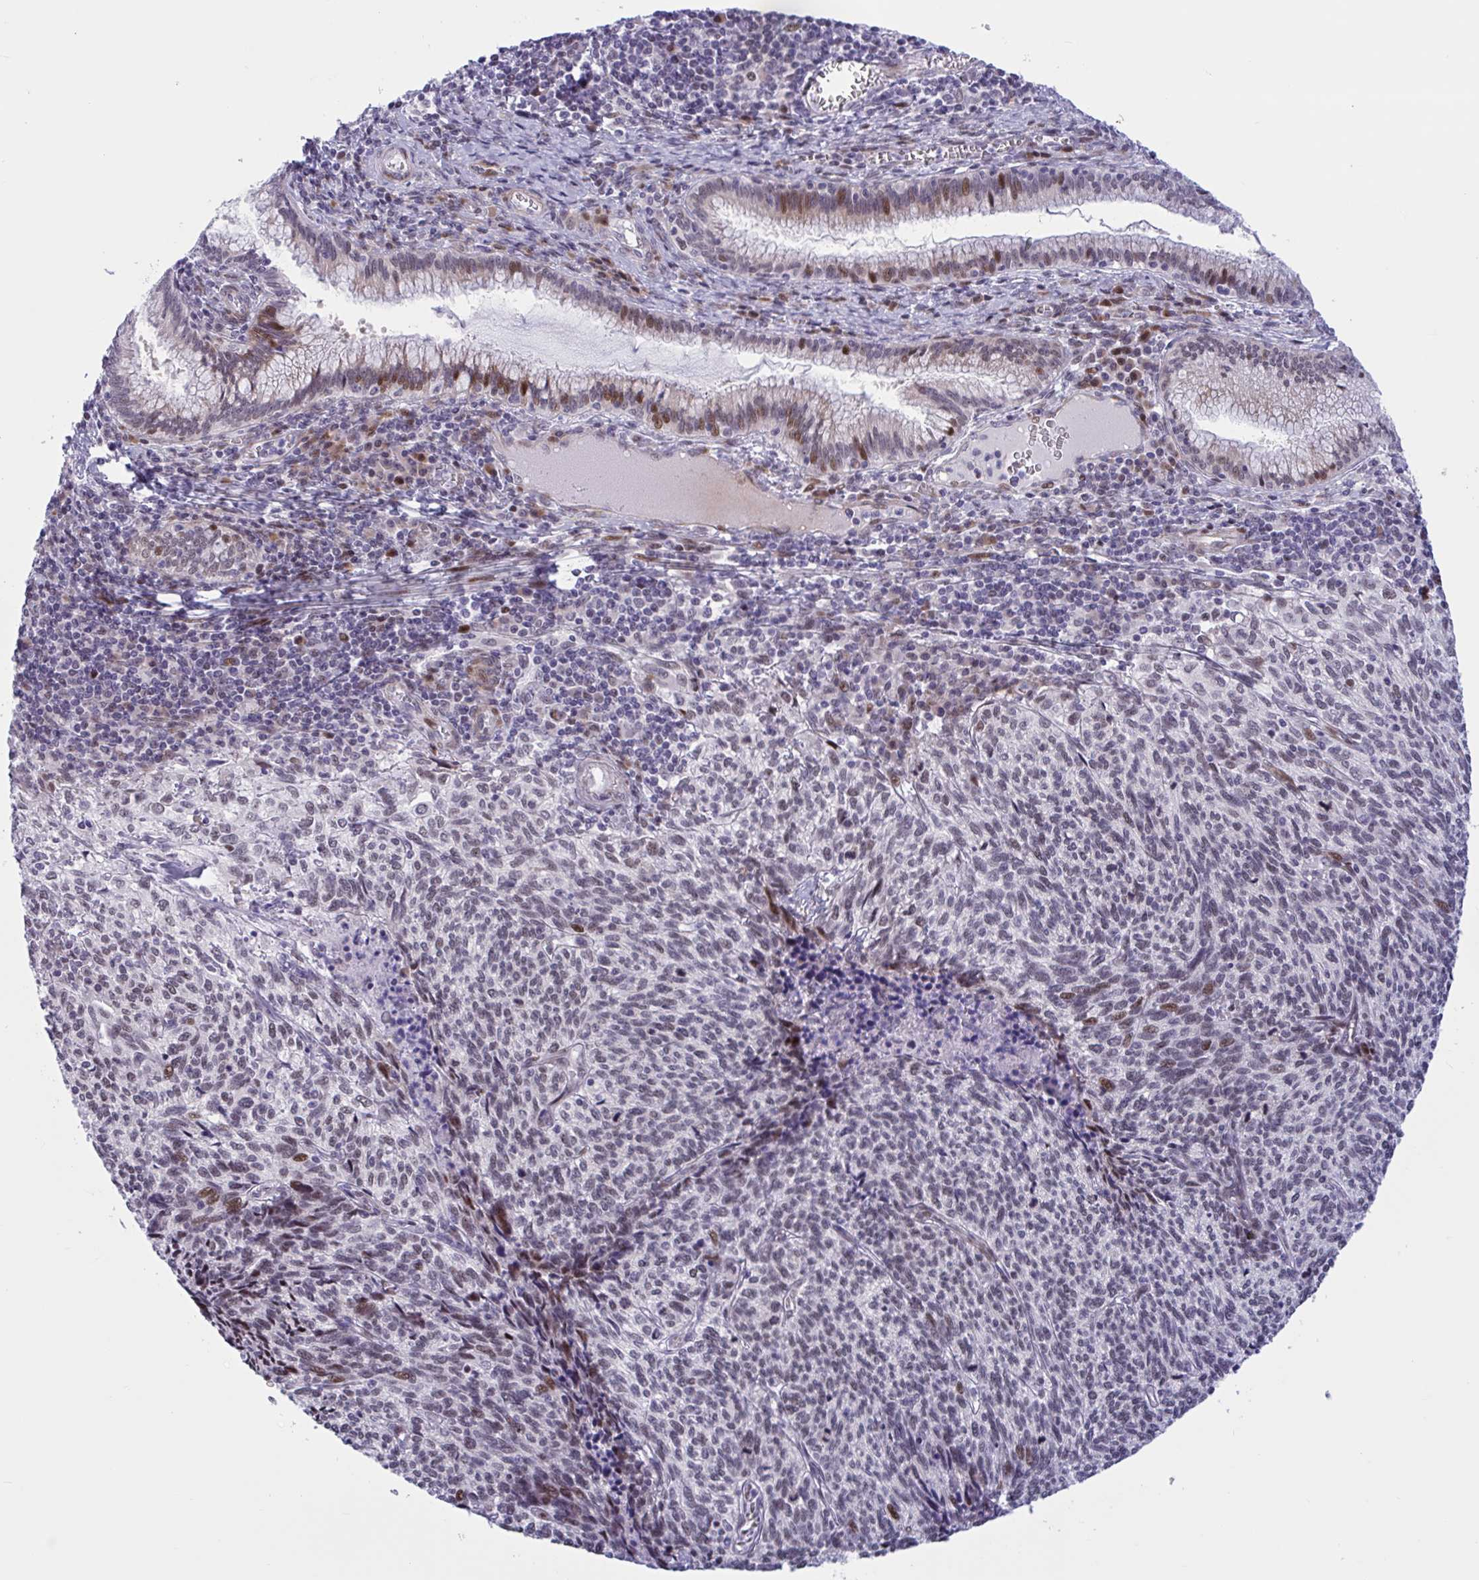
{"staining": {"intensity": "moderate", "quantity": "25%-75%", "location": "nuclear"}, "tissue": "cervical cancer", "cell_type": "Tumor cells", "image_type": "cancer", "snomed": [{"axis": "morphology", "description": "Squamous cell carcinoma, NOS"}, {"axis": "topography", "description": "Cervix"}], "caption": "Approximately 25%-75% of tumor cells in cervical cancer exhibit moderate nuclear protein staining as visualized by brown immunohistochemical staining.", "gene": "RBL1", "patient": {"sex": "female", "age": 45}}